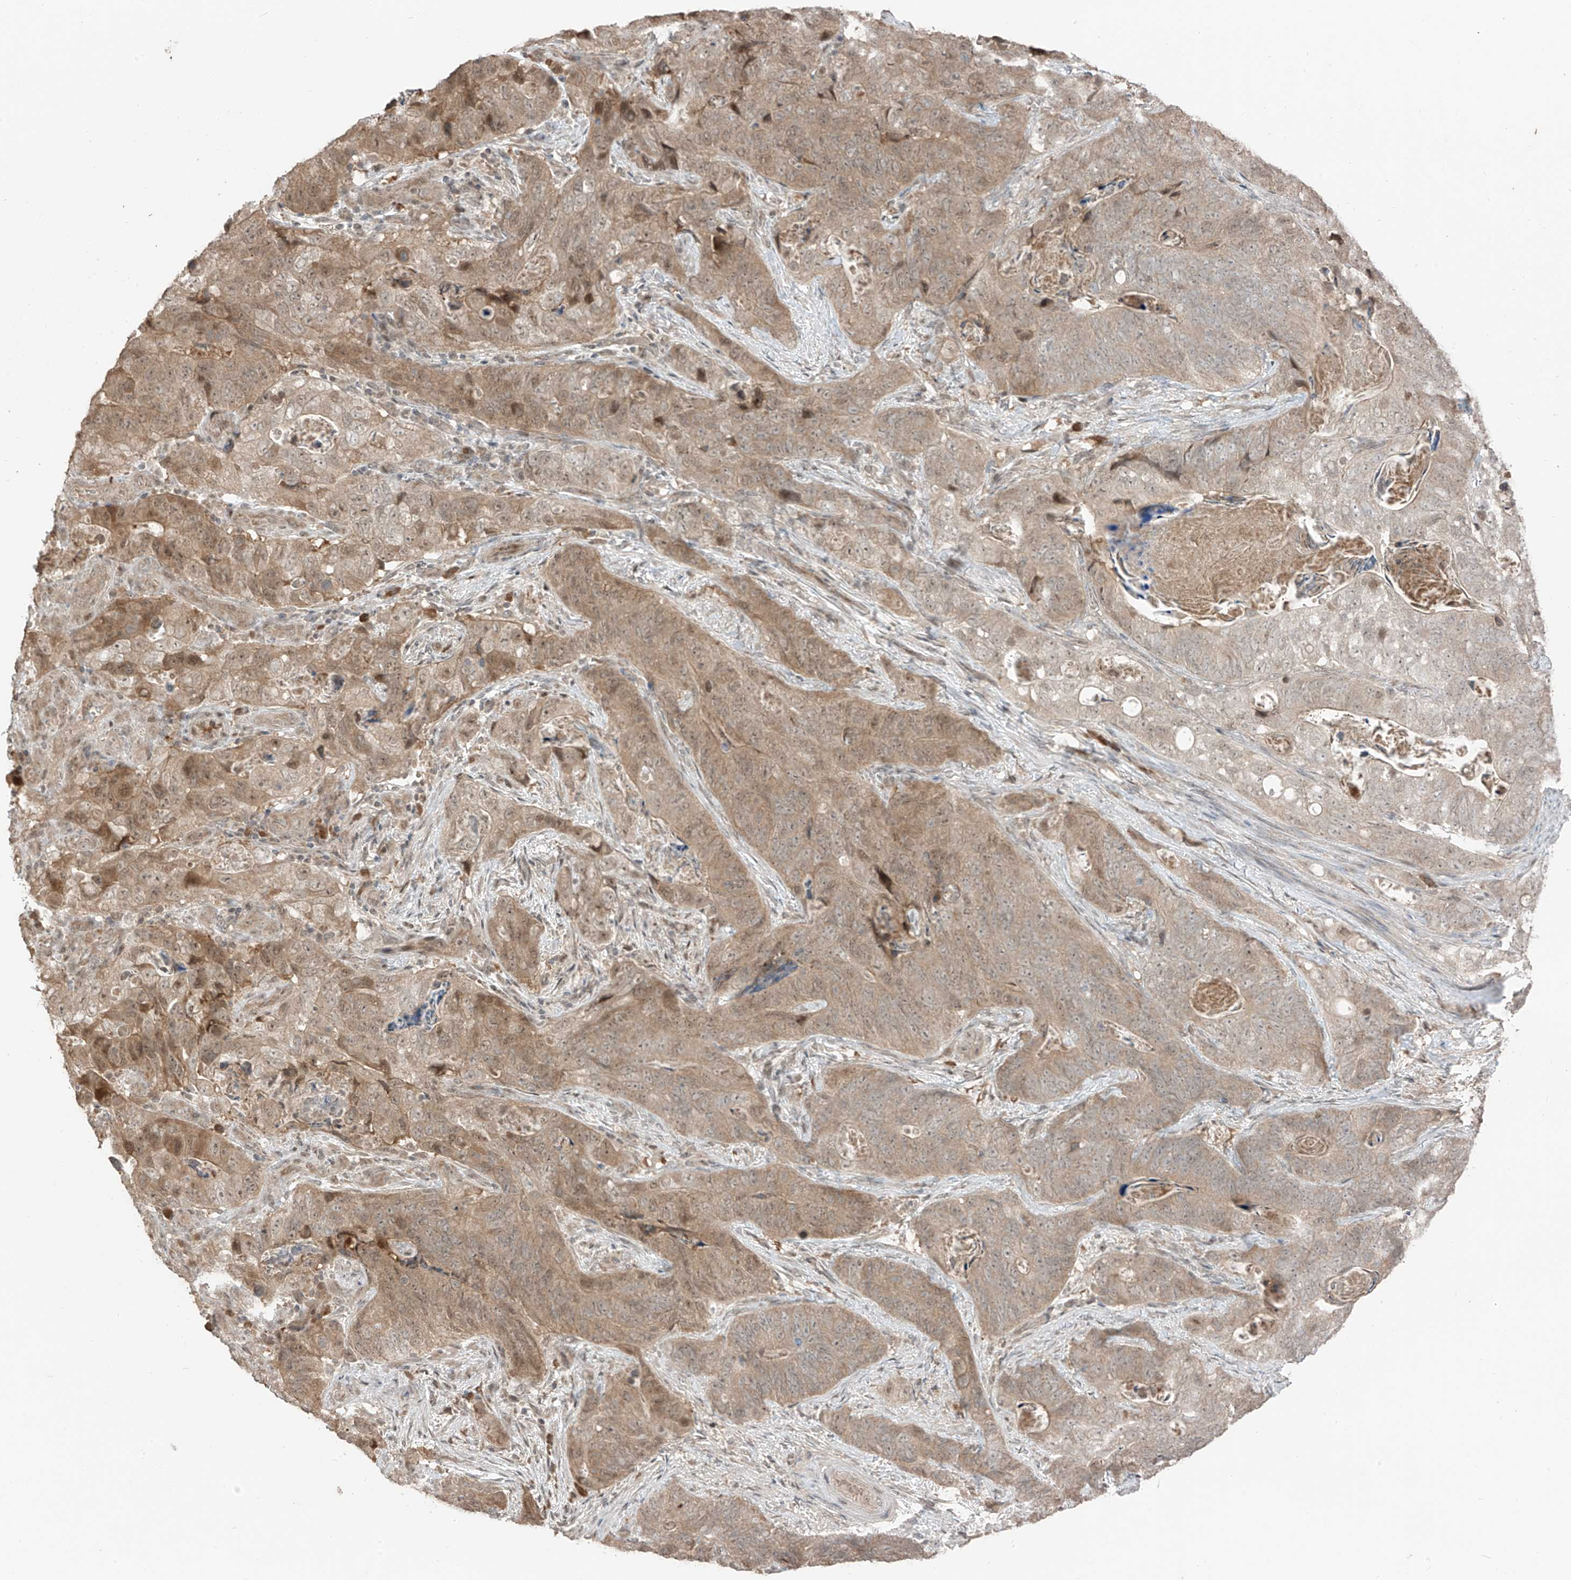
{"staining": {"intensity": "weak", "quantity": ">75%", "location": "cytoplasmic/membranous,nuclear"}, "tissue": "stomach cancer", "cell_type": "Tumor cells", "image_type": "cancer", "snomed": [{"axis": "morphology", "description": "Normal tissue, NOS"}, {"axis": "morphology", "description": "Adenocarcinoma, NOS"}, {"axis": "topography", "description": "Stomach"}], "caption": "Stomach cancer stained for a protein (brown) displays weak cytoplasmic/membranous and nuclear positive expression in about >75% of tumor cells.", "gene": "COLGALT2", "patient": {"sex": "female", "age": 89}}